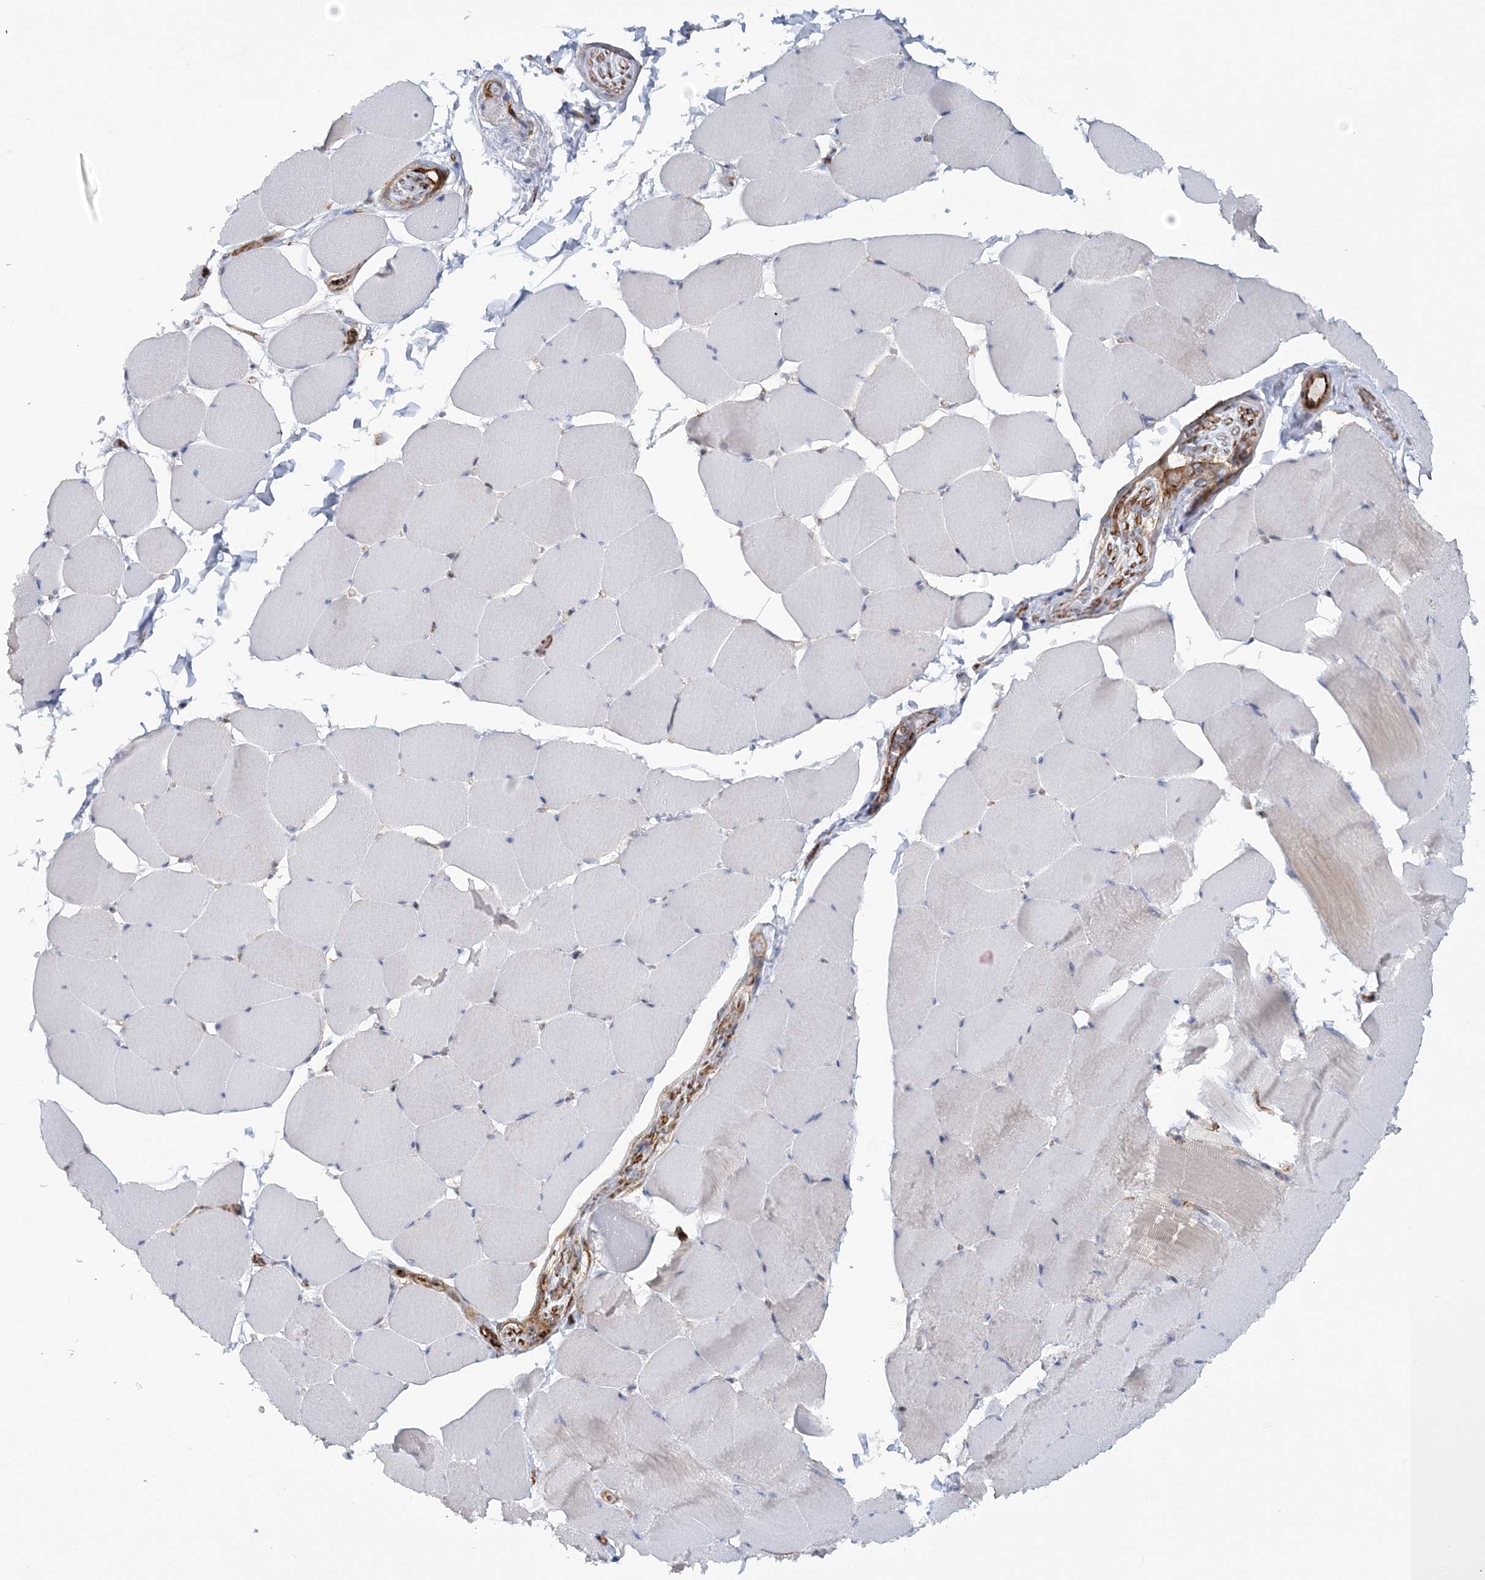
{"staining": {"intensity": "negative", "quantity": "none", "location": "none"}, "tissue": "skeletal muscle", "cell_type": "Myocytes", "image_type": "normal", "snomed": [{"axis": "morphology", "description": "Normal tissue, NOS"}, {"axis": "topography", "description": "Skeletal muscle"}], "caption": "Skeletal muscle stained for a protein using immunohistochemistry (IHC) displays no expression myocytes.", "gene": "AFAP1L2", "patient": {"sex": "male", "age": 62}}